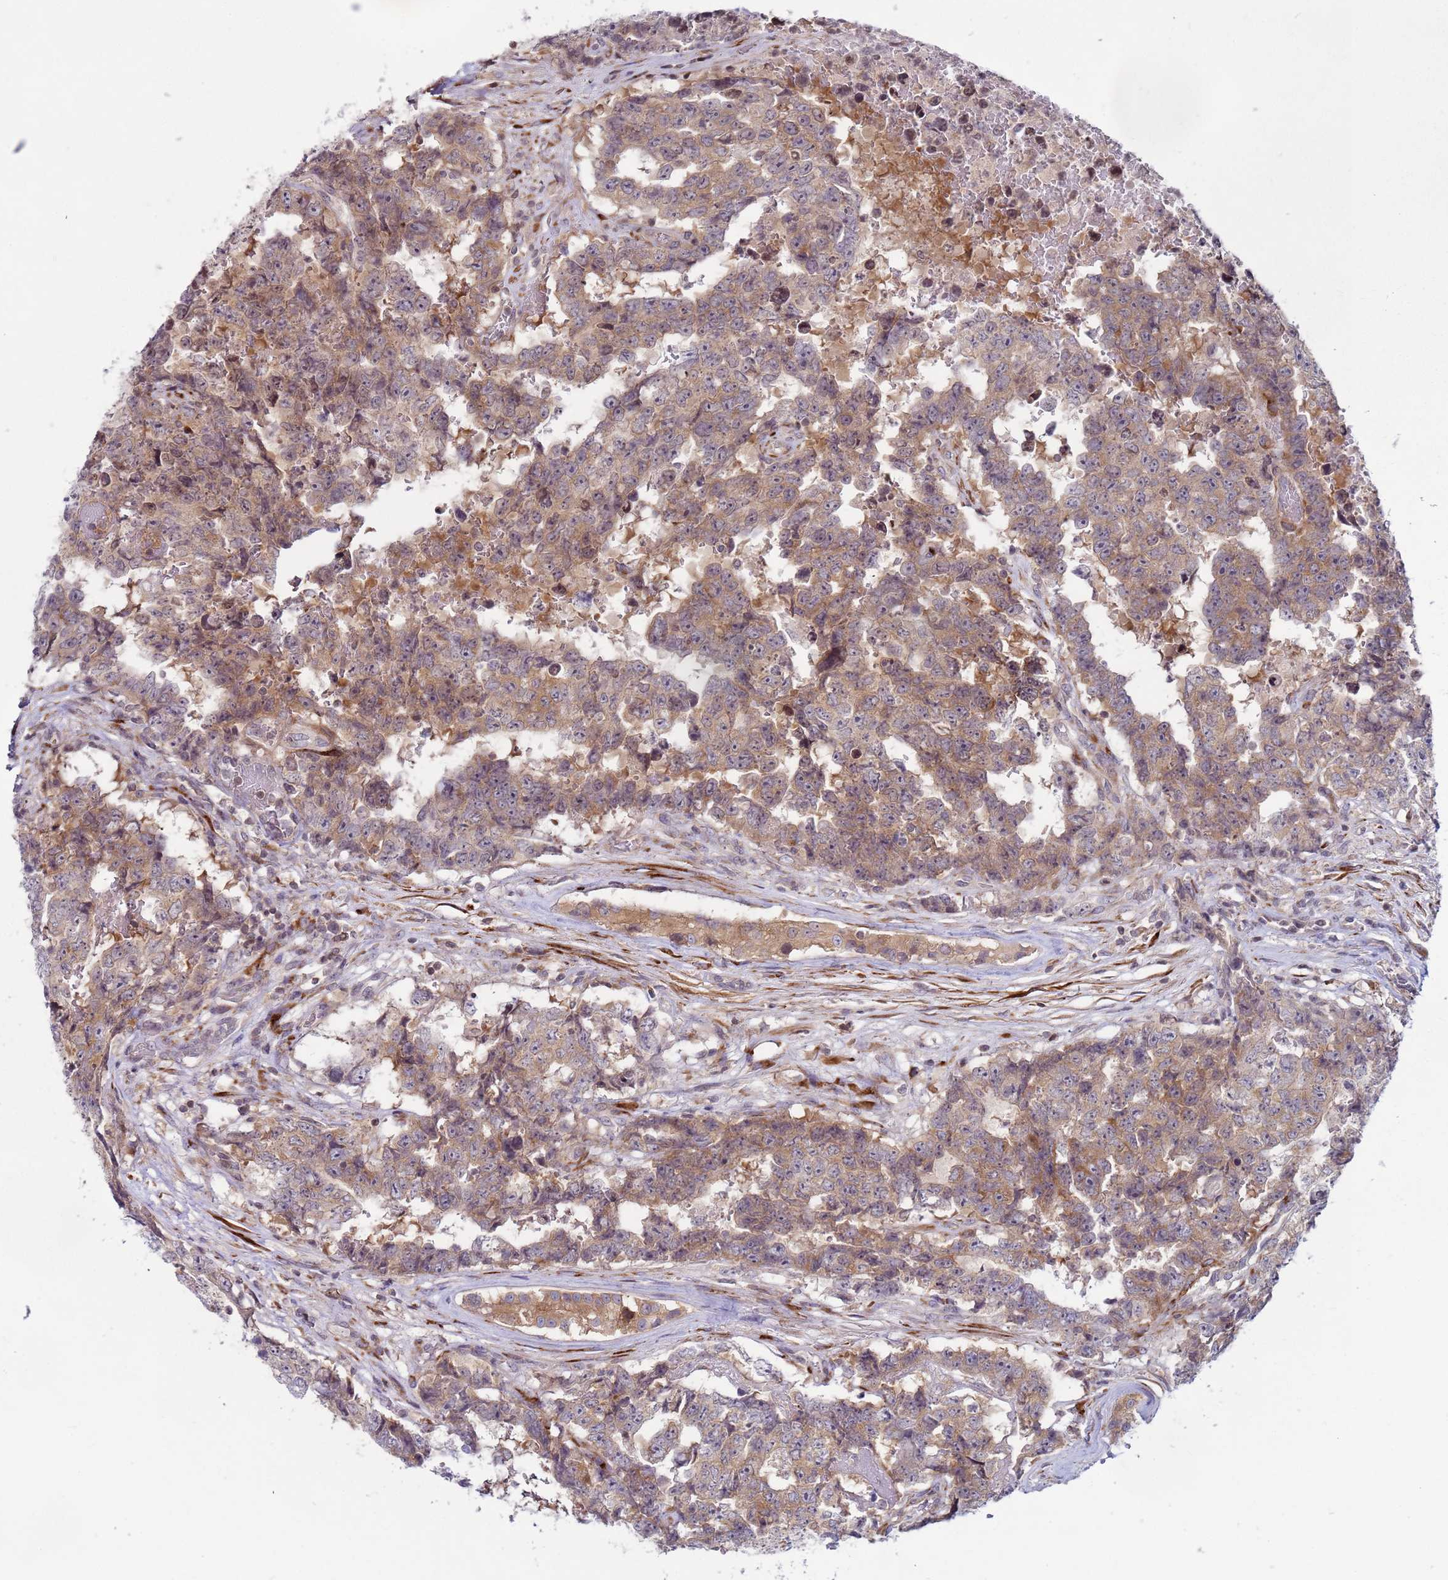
{"staining": {"intensity": "moderate", "quantity": ">75%", "location": "cytoplasmic/membranous"}, "tissue": "testis cancer", "cell_type": "Tumor cells", "image_type": "cancer", "snomed": [{"axis": "morphology", "description": "Normal tissue, NOS"}, {"axis": "morphology", "description": "Carcinoma, Embryonal, NOS"}, {"axis": "topography", "description": "Testis"}, {"axis": "topography", "description": "Epididymis"}], "caption": "An image showing moderate cytoplasmic/membranous positivity in about >75% of tumor cells in testis embryonal carcinoma, as visualized by brown immunohistochemical staining.", "gene": "SNAPC4", "patient": {"sex": "male", "age": 25}}